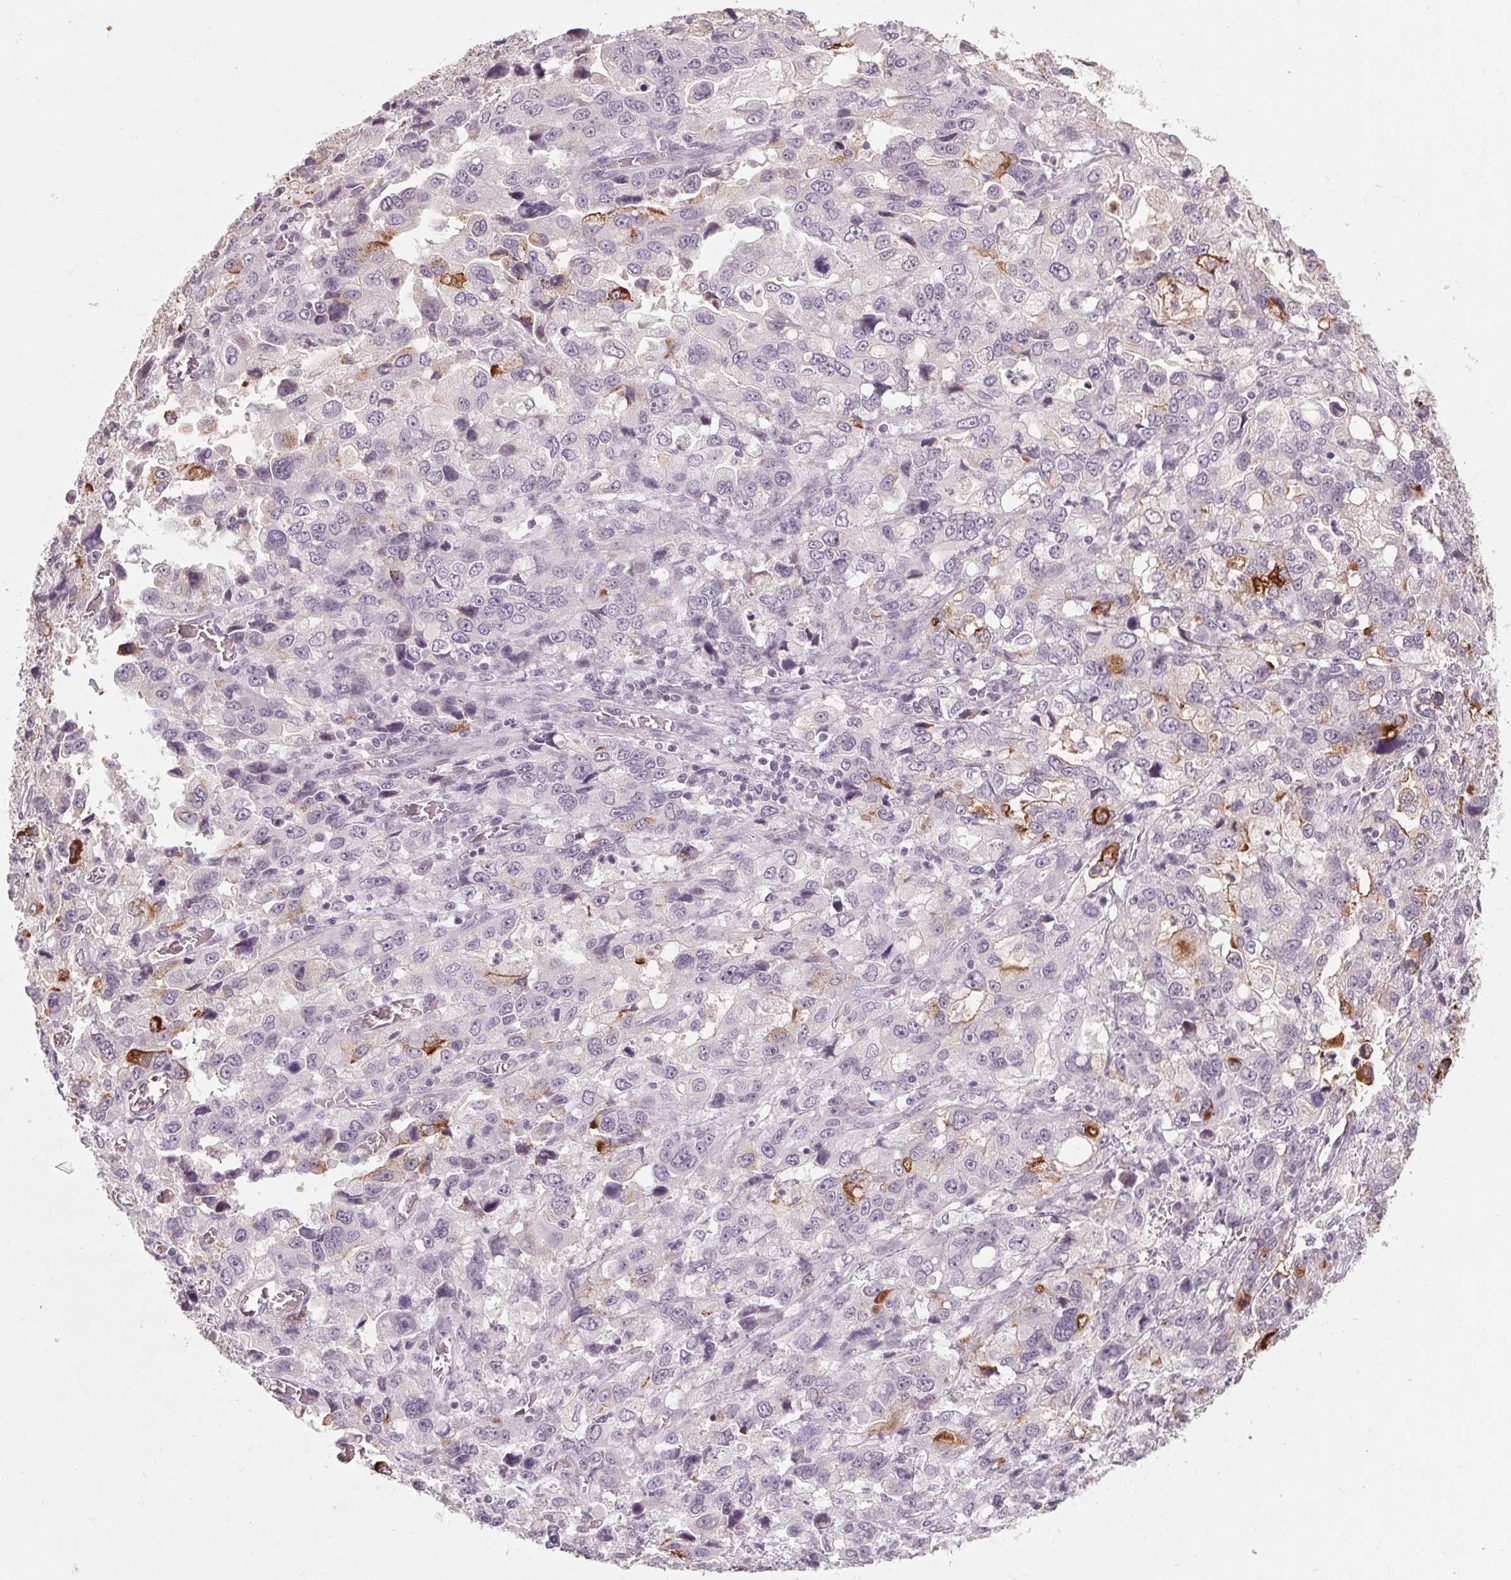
{"staining": {"intensity": "strong", "quantity": "<25%", "location": "cytoplasmic/membranous"}, "tissue": "stomach cancer", "cell_type": "Tumor cells", "image_type": "cancer", "snomed": [{"axis": "morphology", "description": "Adenocarcinoma, NOS"}, {"axis": "topography", "description": "Stomach, upper"}], "caption": "Immunohistochemistry of human stomach cancer shows medium levels of strong cytoplasmic/membranous positivity in approximately <25% of tumor cells.", "gene": "POMC", "patient": {"sex": "female", "age": 81}}